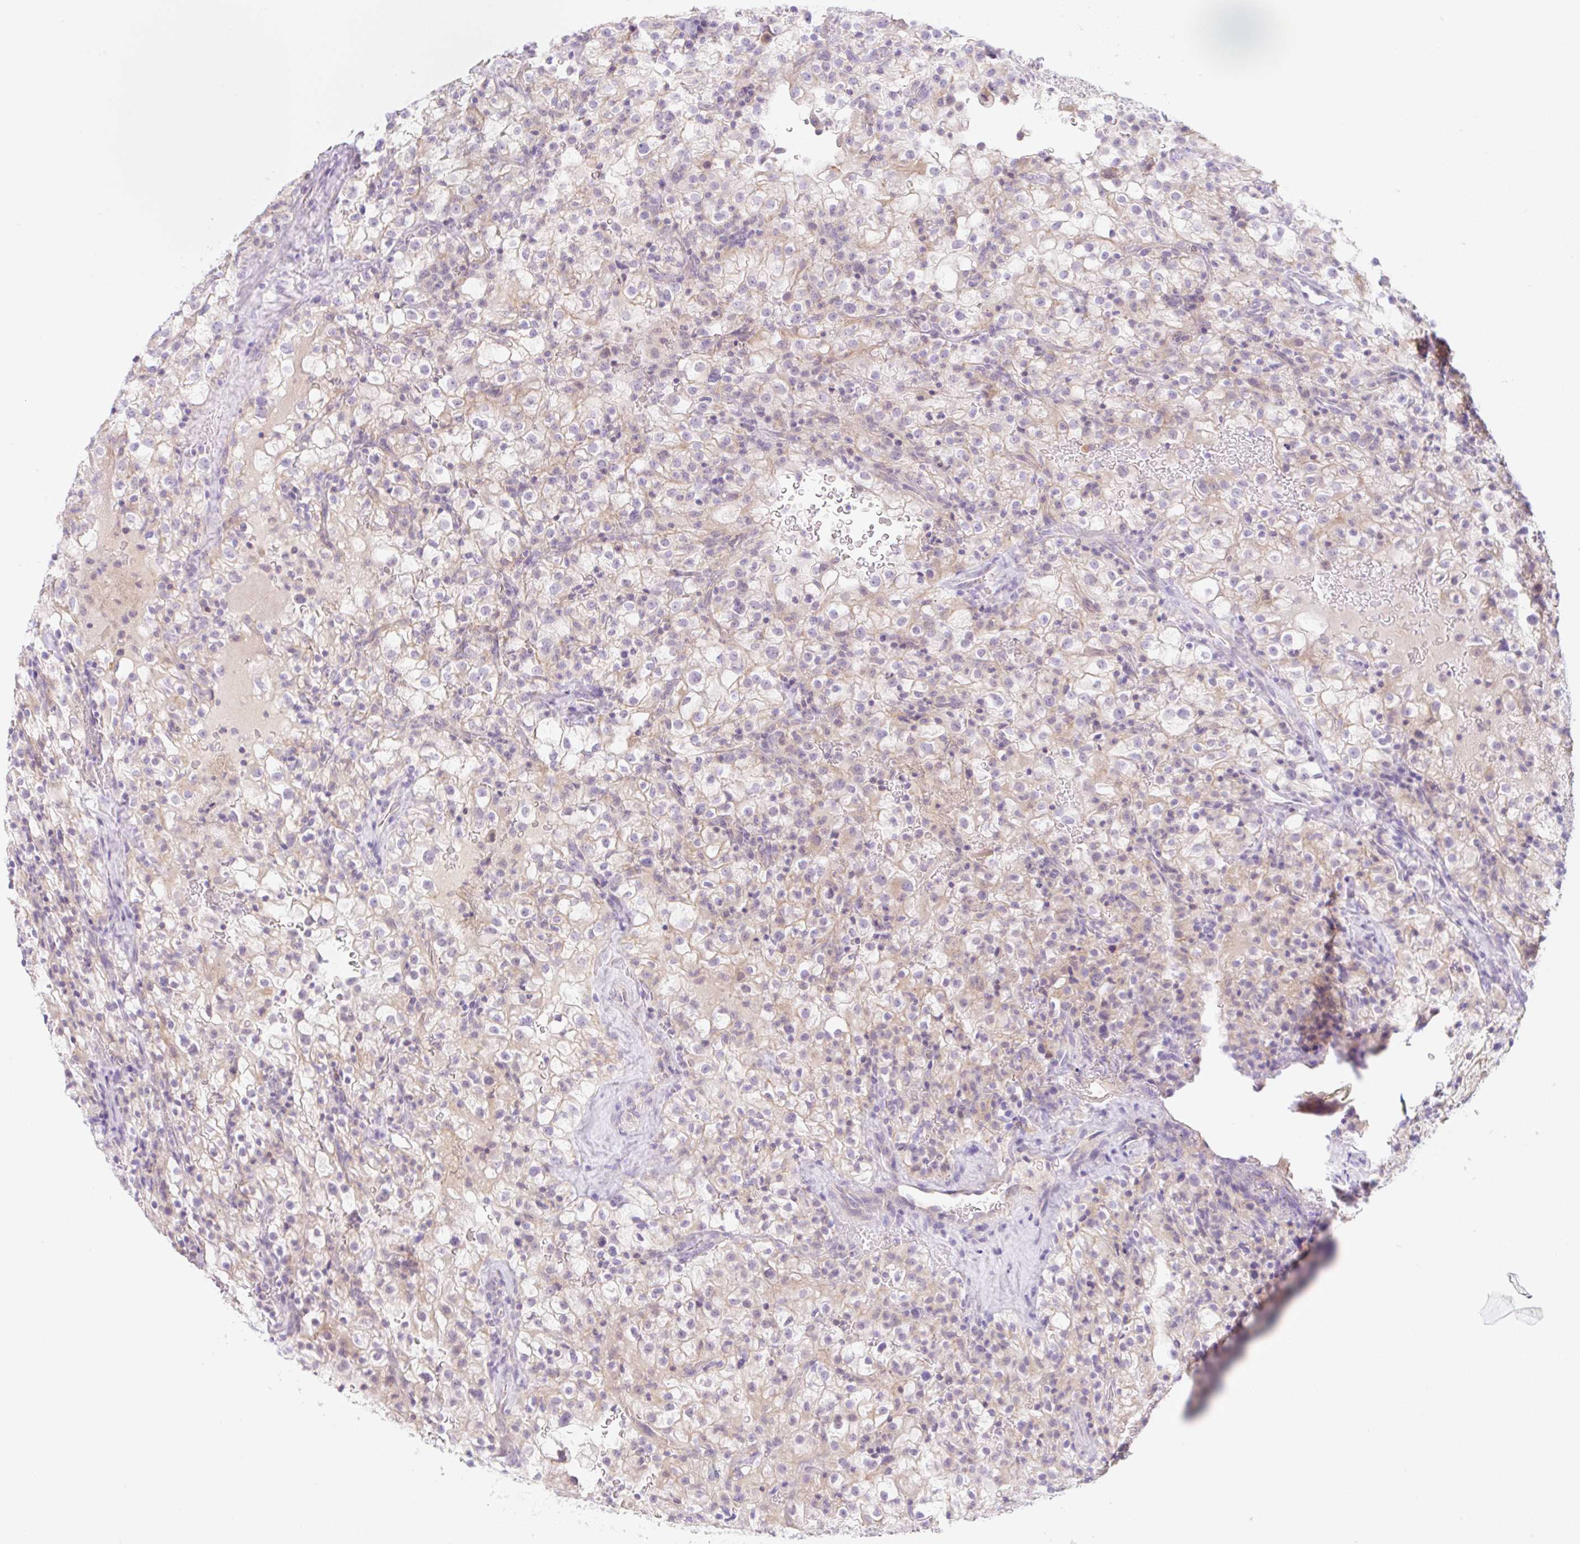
{"staining": {"intensity": "negative", "quantity": "none", "location": "none"}, "tissue": "renal cancer", "cell_type": "Tumor cells", "image_type": "cancer", "snomed": [{"axis": "morphology", "description": "Adenocarcinoma, NOS"}, {"axis": "topography", "description": "Kidney"}], "caption": "IHC photomicrograph of human renal cancer stained for a protein (brown), which shows no expression in tumor cells.", "gene": "LYVE1", "patient": {"sex": "female", "age": 74}}